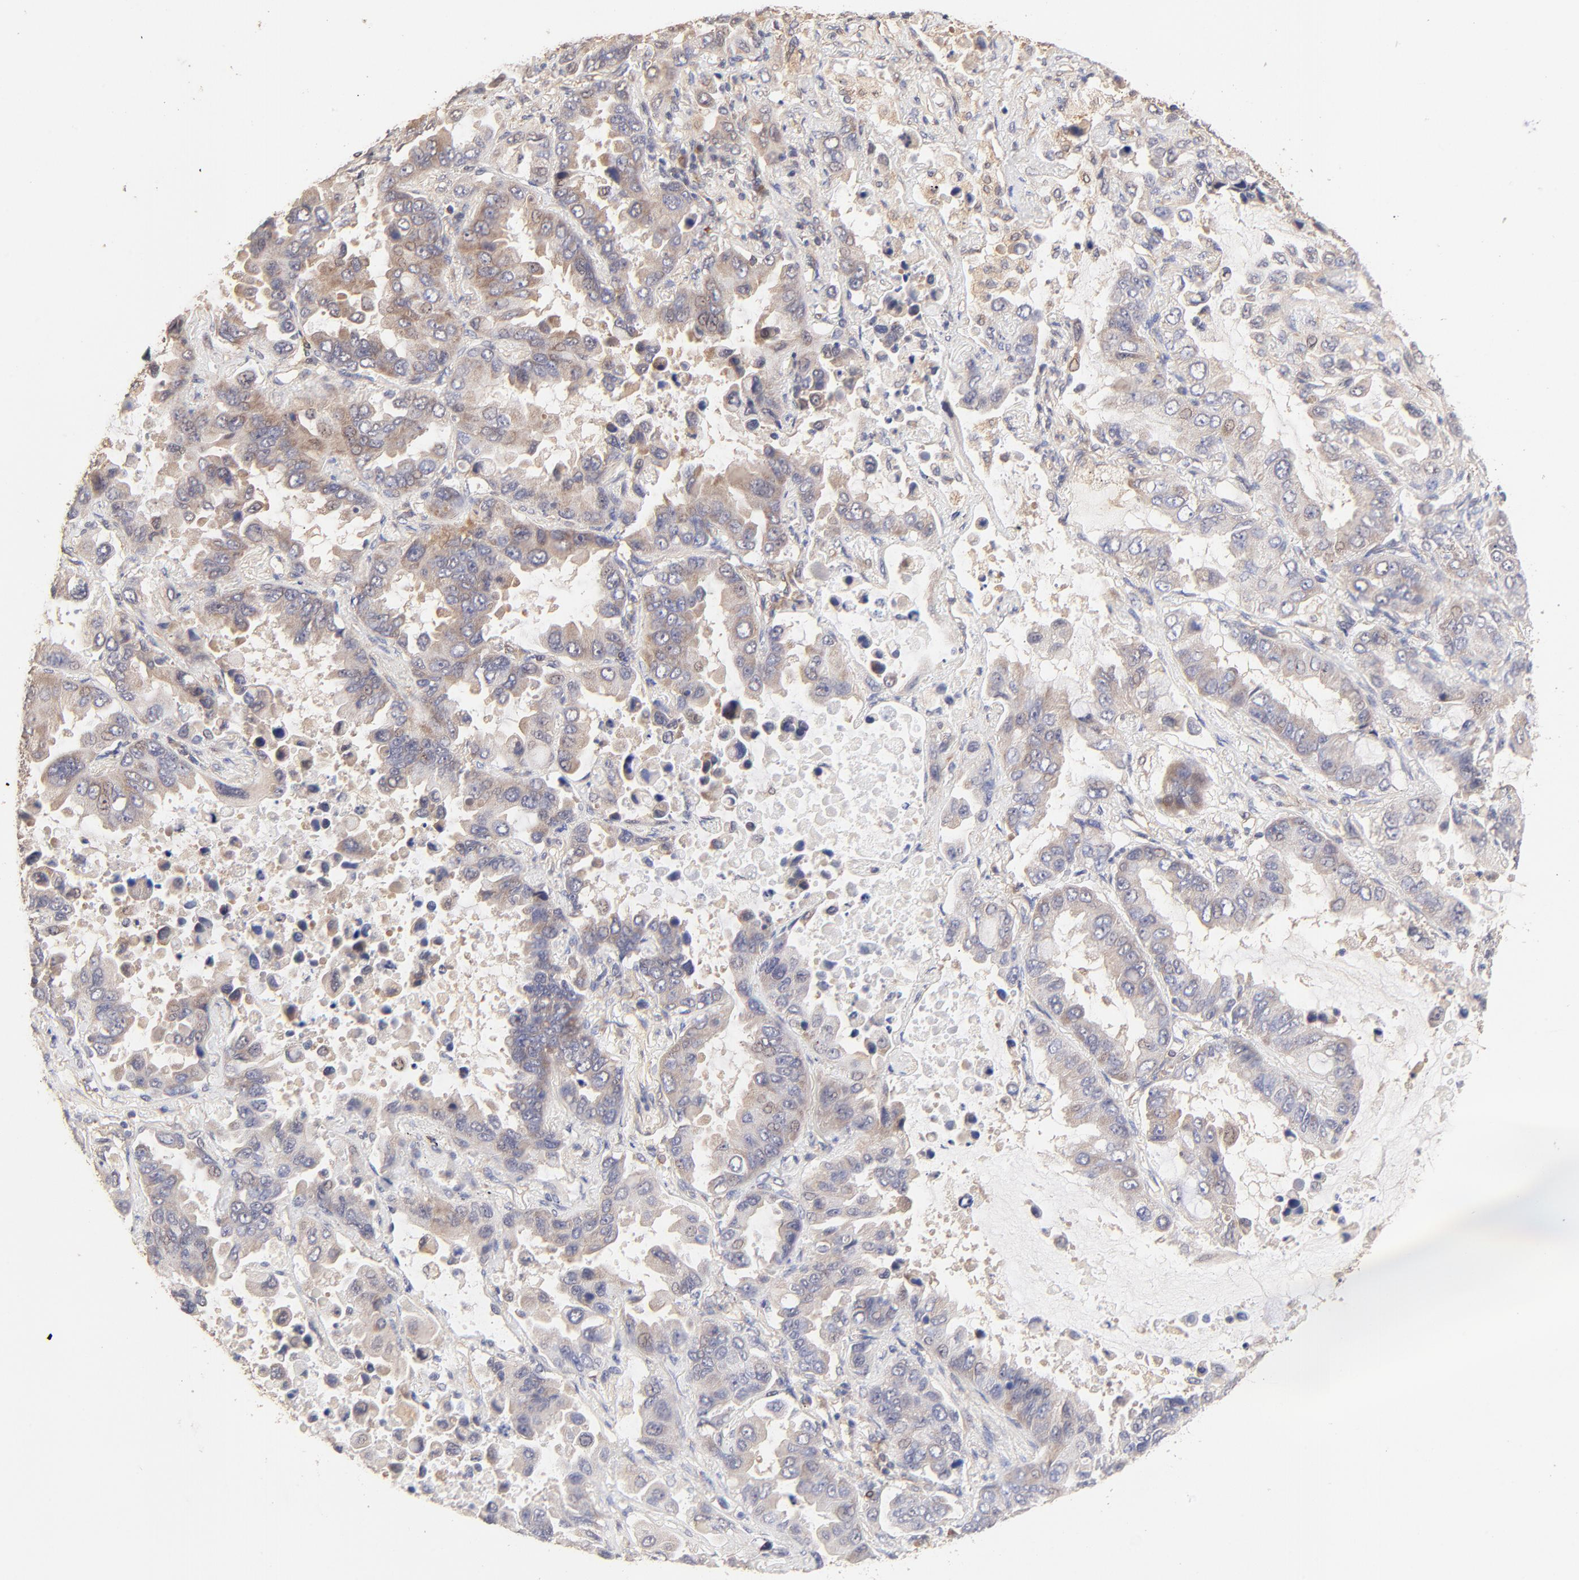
{"staining": {"intensity": "weak", "quantity": ">75%", "location": "cytoplasmic/membranous"}, "tissue": "lung cancer", "cell_type": "Tumor cells", "image_type": "cancer", "snomed": [{"axis": "morphology", "description": "Adenocarcinoma, NOS"}, {"axis": "topography", "description": "Lung"}], "caption": "Brown immunohistochemical staining in human adenocarcinoma (lung) demonstrates weak cytoplasmic/membranous staining in about >75% of tumor cells. (IHC, brightfield microscopy, high magnification).", "gene": "TNFAIP3", "patient": {"sex": "male", "age": 64}}